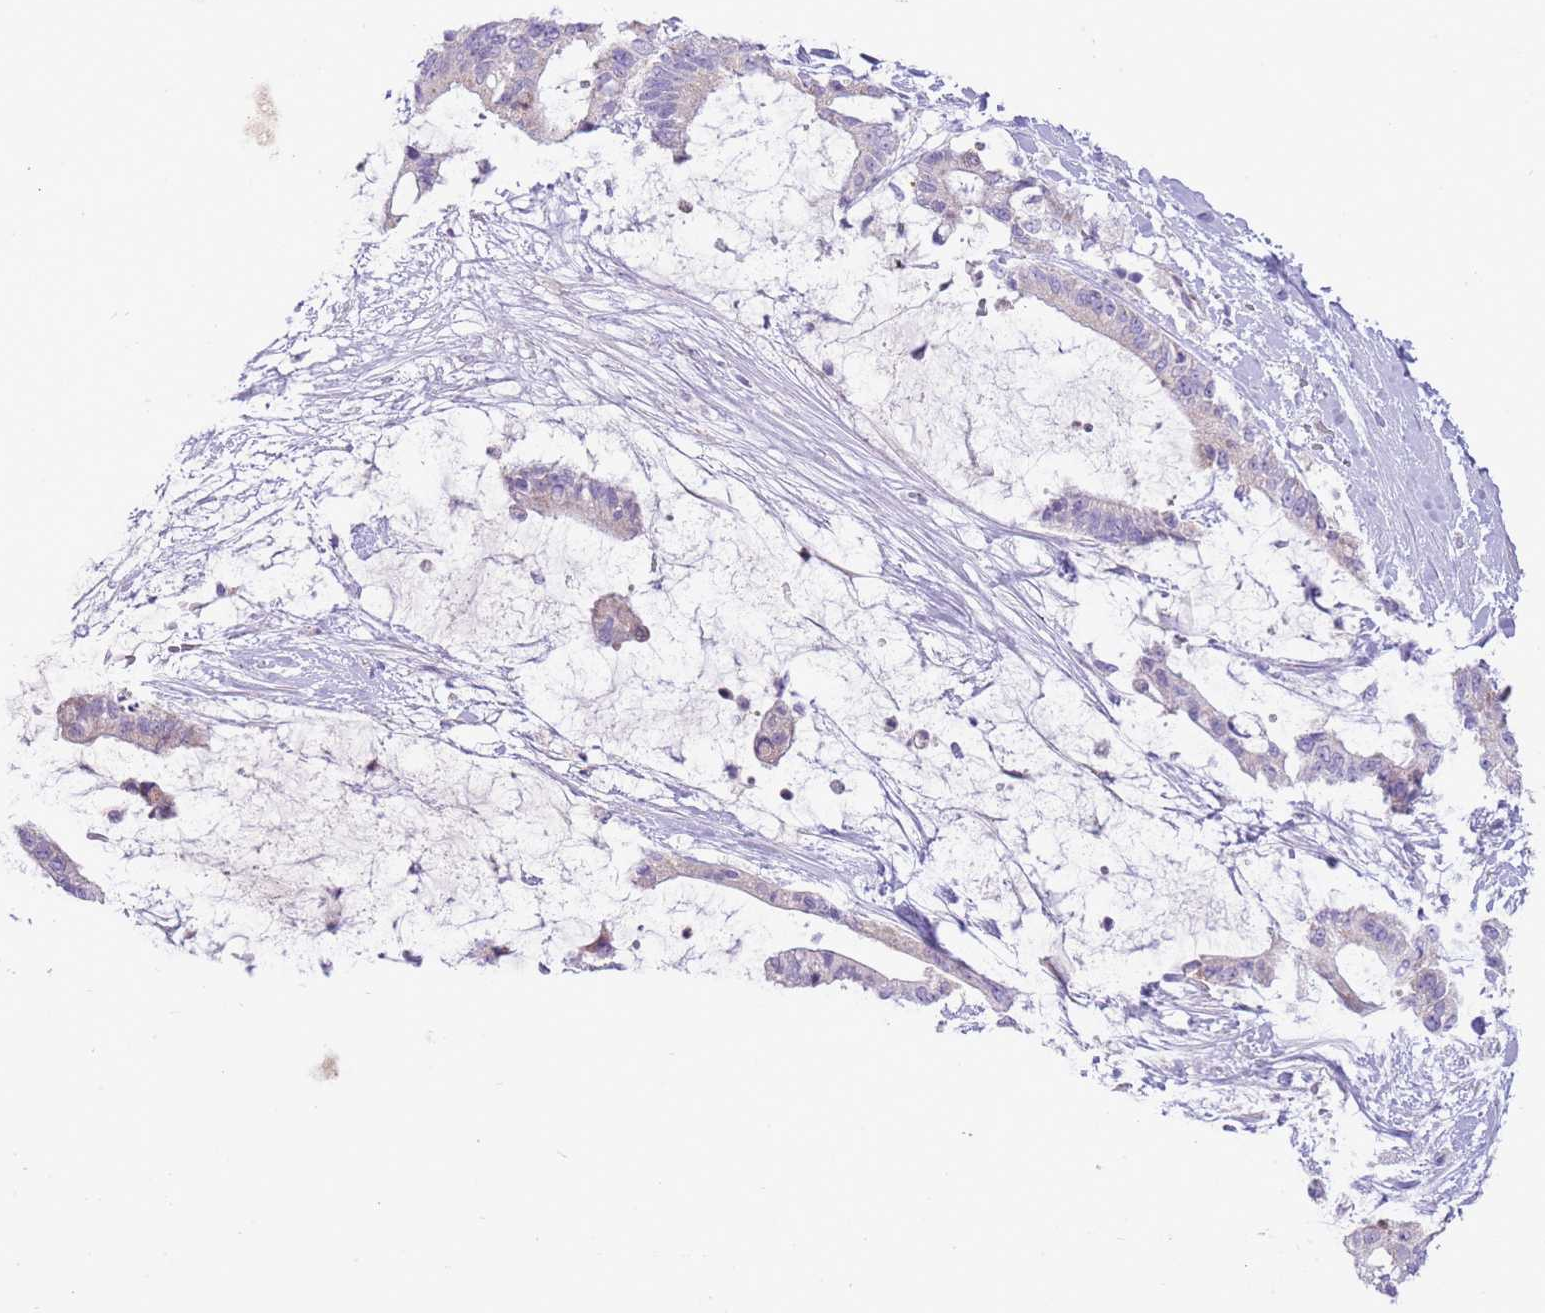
{"staining": {"intensity": "negative", "quantity": "none", "location": "none"}, "tissue": "liver cancer", "cell_type": "Tumor cells", "image_type": "cancer", "snomed": [{"axis": "morphology", "description": "Normal tissue, NOS"}, {"axis": "morphology", "description": "Cholangiocarcinoma"}, {"axis": "topography", "description": "Liver"}, {"axis": "topography", "description": "Peripheral nerve tissue"}], "caption": "Tumor cells show no significant positivity in liver cholangiocarcinoma.", "gene": "OAZ2", "patient": {"sex": "female", "age": 73}}